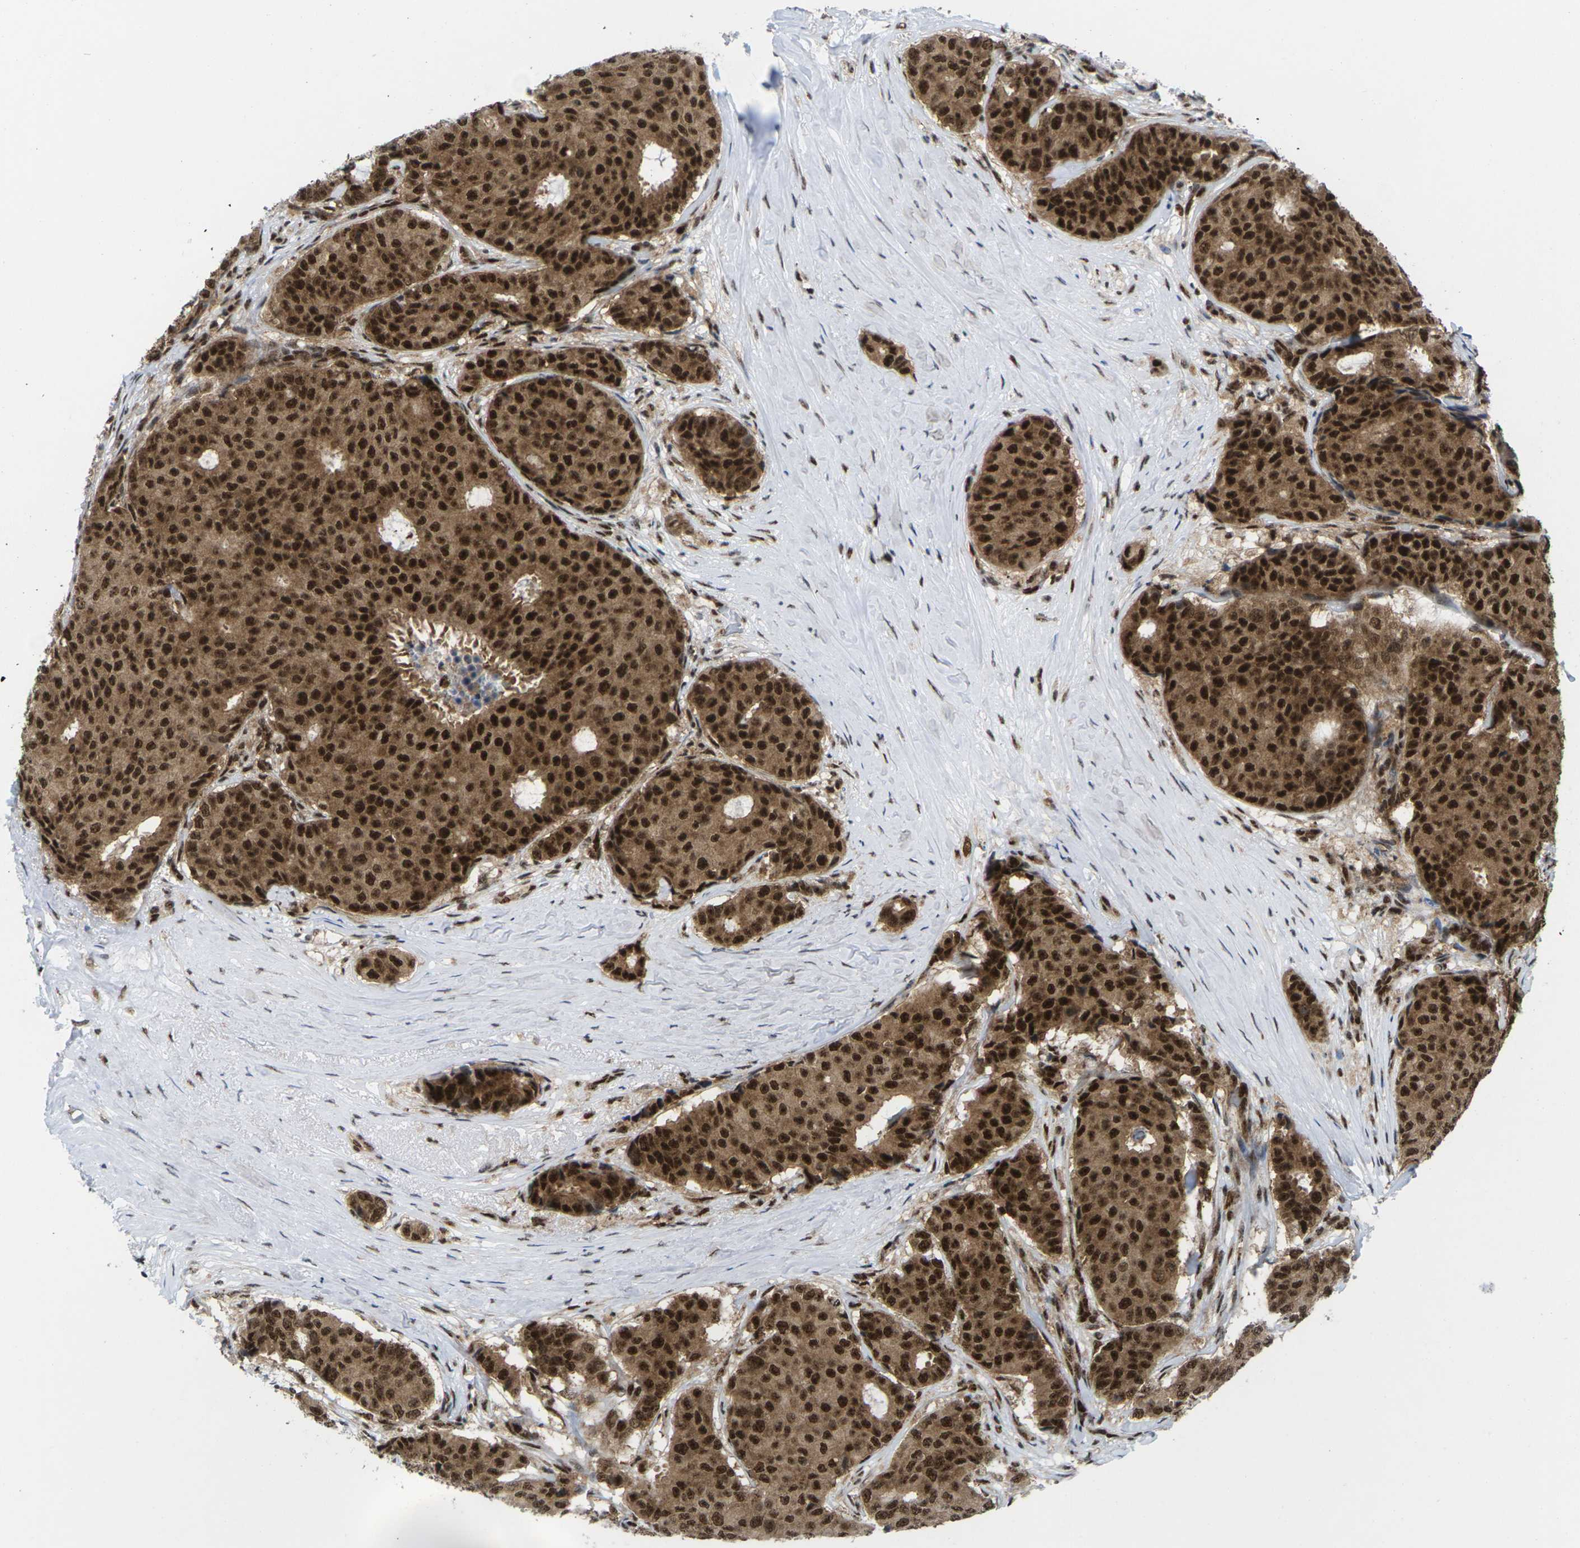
{"staining": {"intensity": "strong", "quantity": ">75%", "location": "cytoplasmic/membranous,nuclear"}, "tissue": "breast cancer", "cell_type": "Tumor cells", "image_type": "cancer", "snomed": [{"axis": "morphology", "description": "Duct carcinoma"}, {"axis": "topography", "description": "Breast"}], "caption": "Brown immunohistochemical staining in human breast intraductal carcinoma shows strong cytoplasmic/membranous and nuclear expression in approximately >75% of tumor cells.", "gene": "MAGOH", "patient": {"sex": "female", "age": 75}}